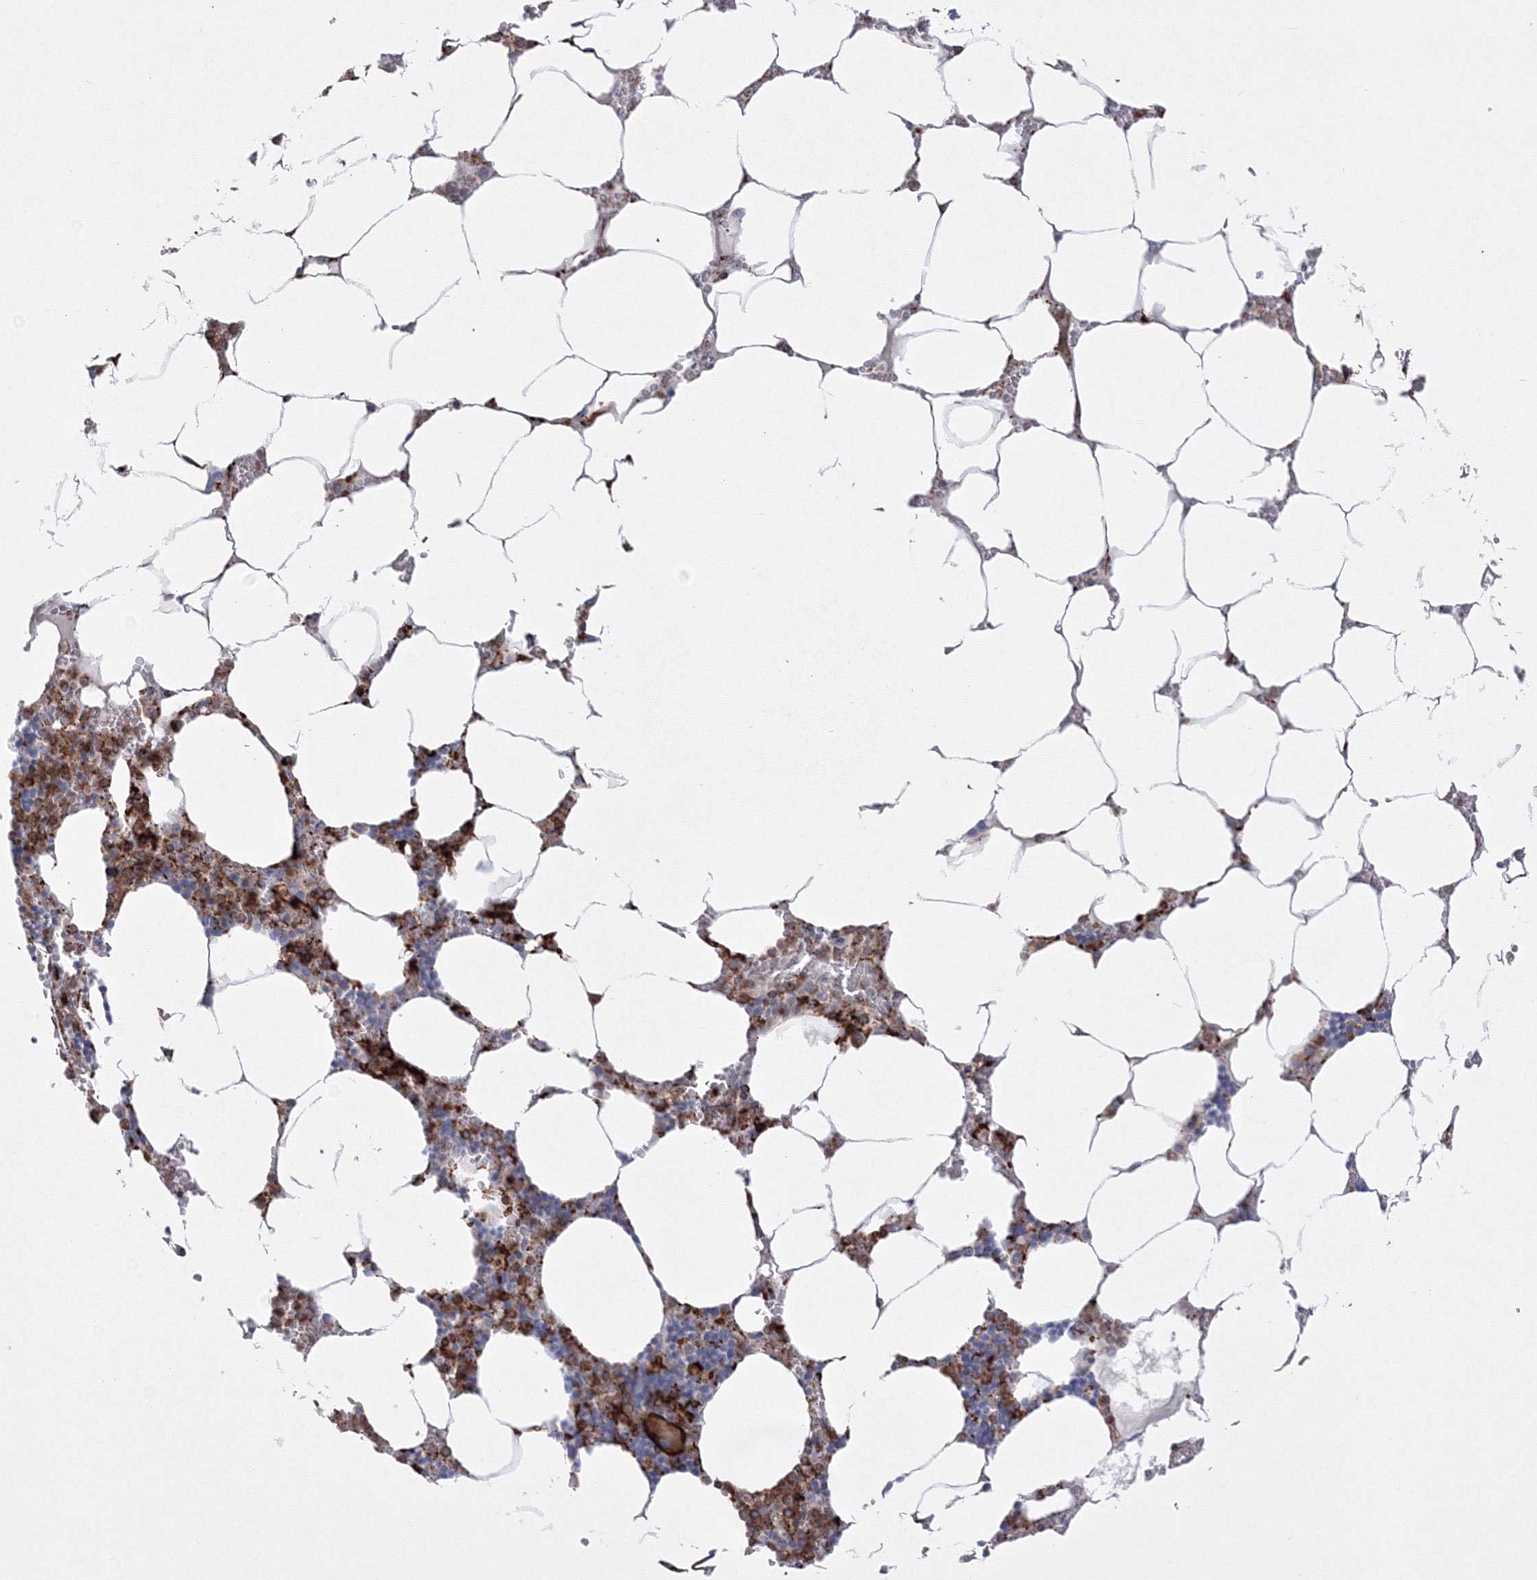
{"staining": {"intensity": "strong", "quantity": "<25%", "location": "cytoplasmic/membranous"}, "tissue": "bone marrow", "cell_type": "Hematopoietic cells", "image_type": "normal", "snomed": [{"axis": "morphology", "description": "Normal tissue, NOS"}, {"axis": "topography", "description": "Bone marrow"}], "caption": "About <25% of hematopoietic cells in unremarkable human bone marrow demonstrate strong cytoplasmic/membranous protein expression as visualized by brown immunohistochemical staining.", "gene": "GPR82", "patient": {"sex": "male", "age": 70}}